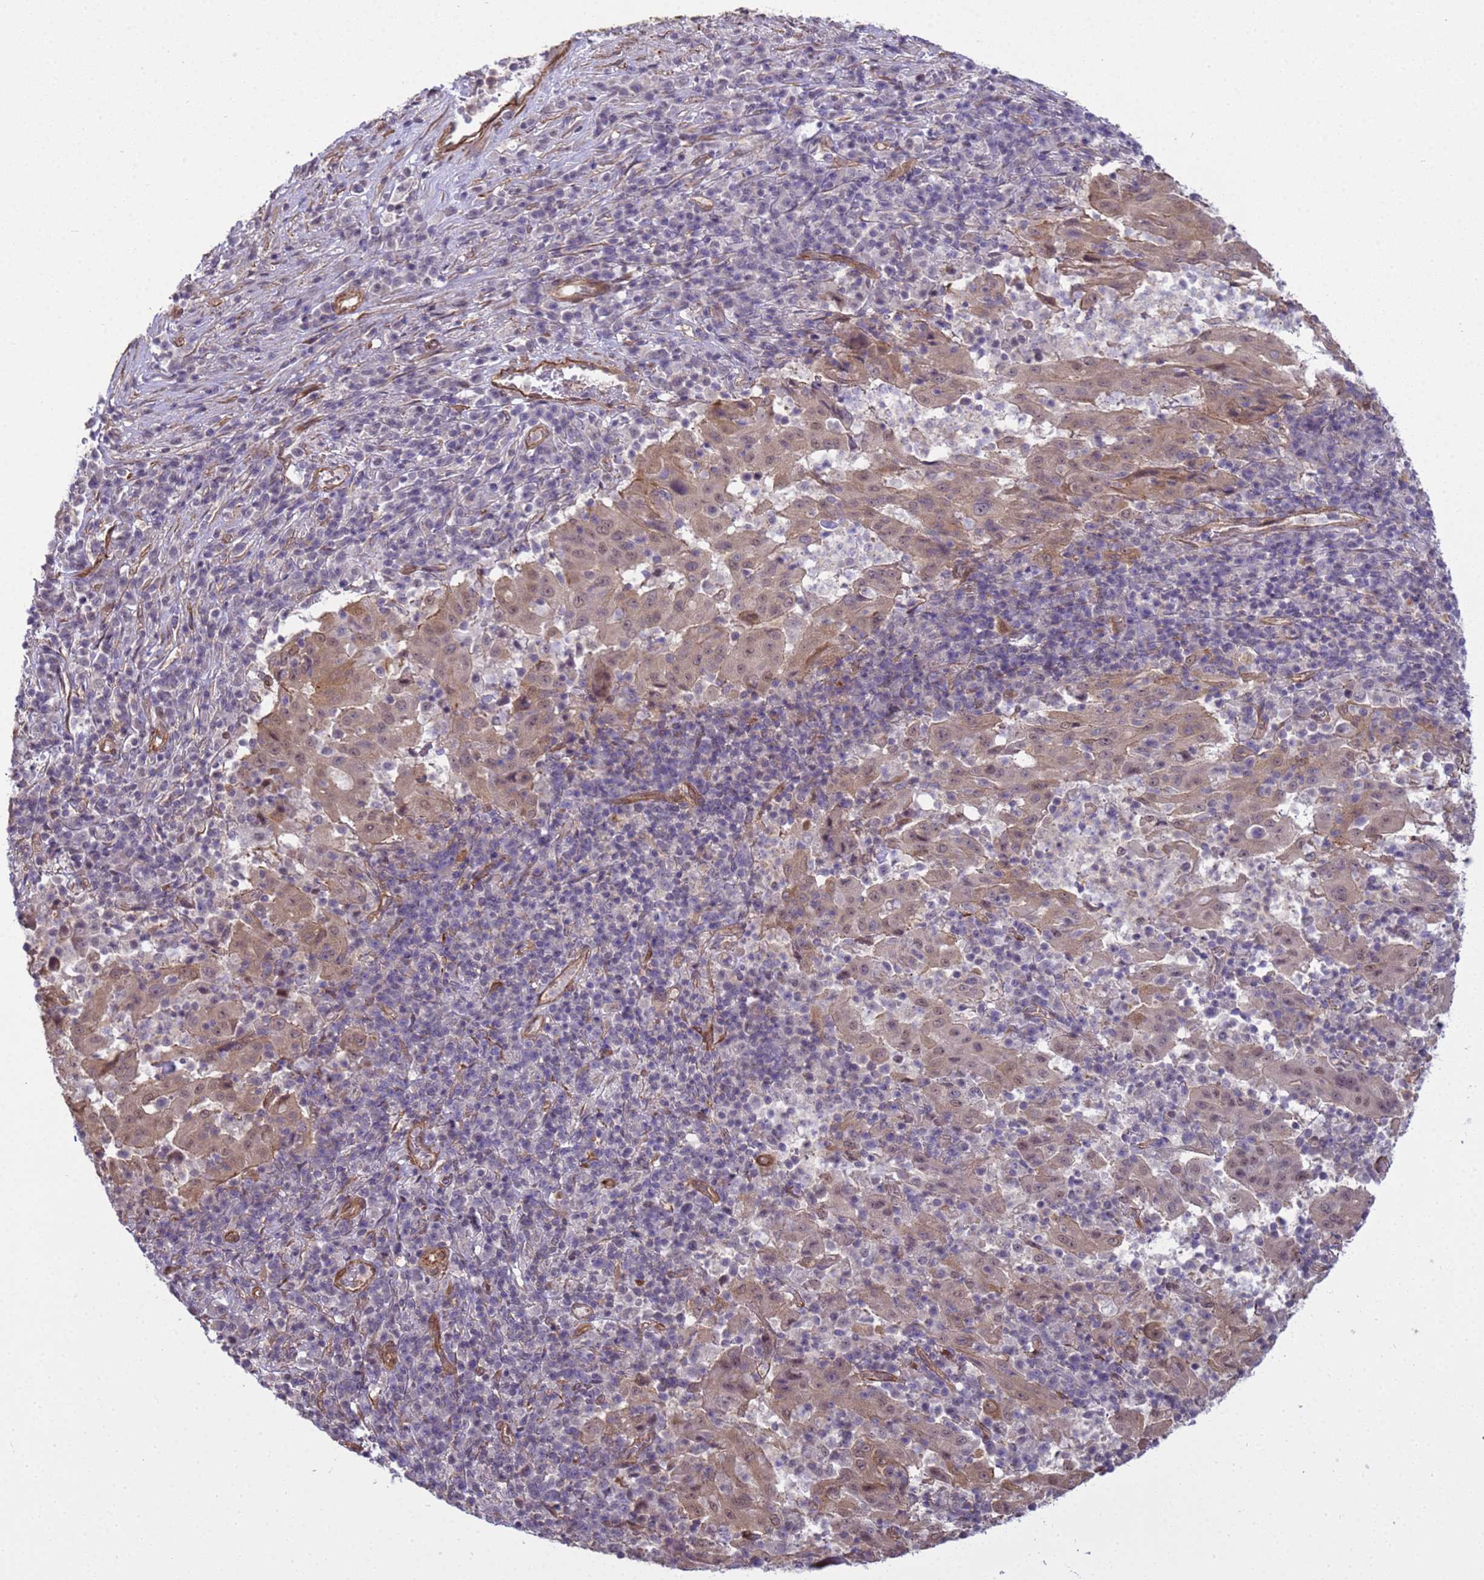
{"staining": {"intensity": "weak", "quantity": ">75%", "location": "cytoplasmic/membranous"}, "tissue": "pancreatic cancer", "cell_type": "Tumor cells", "image_type": "cancer", "snomed": [{"axis": "morphology", "description": "Adenocarcinoma, NOS"}, {"axis": "topography", "description": "Pancreas"}], "caption": "The immunohistochemical stain labels weak cytoplasmic/membranous positivity in tumor cells of pancreatic cancer (adenocarcinoma) tissue.", "gene": "ITGB4", "patient": {"sex": "male", "age": 63}}